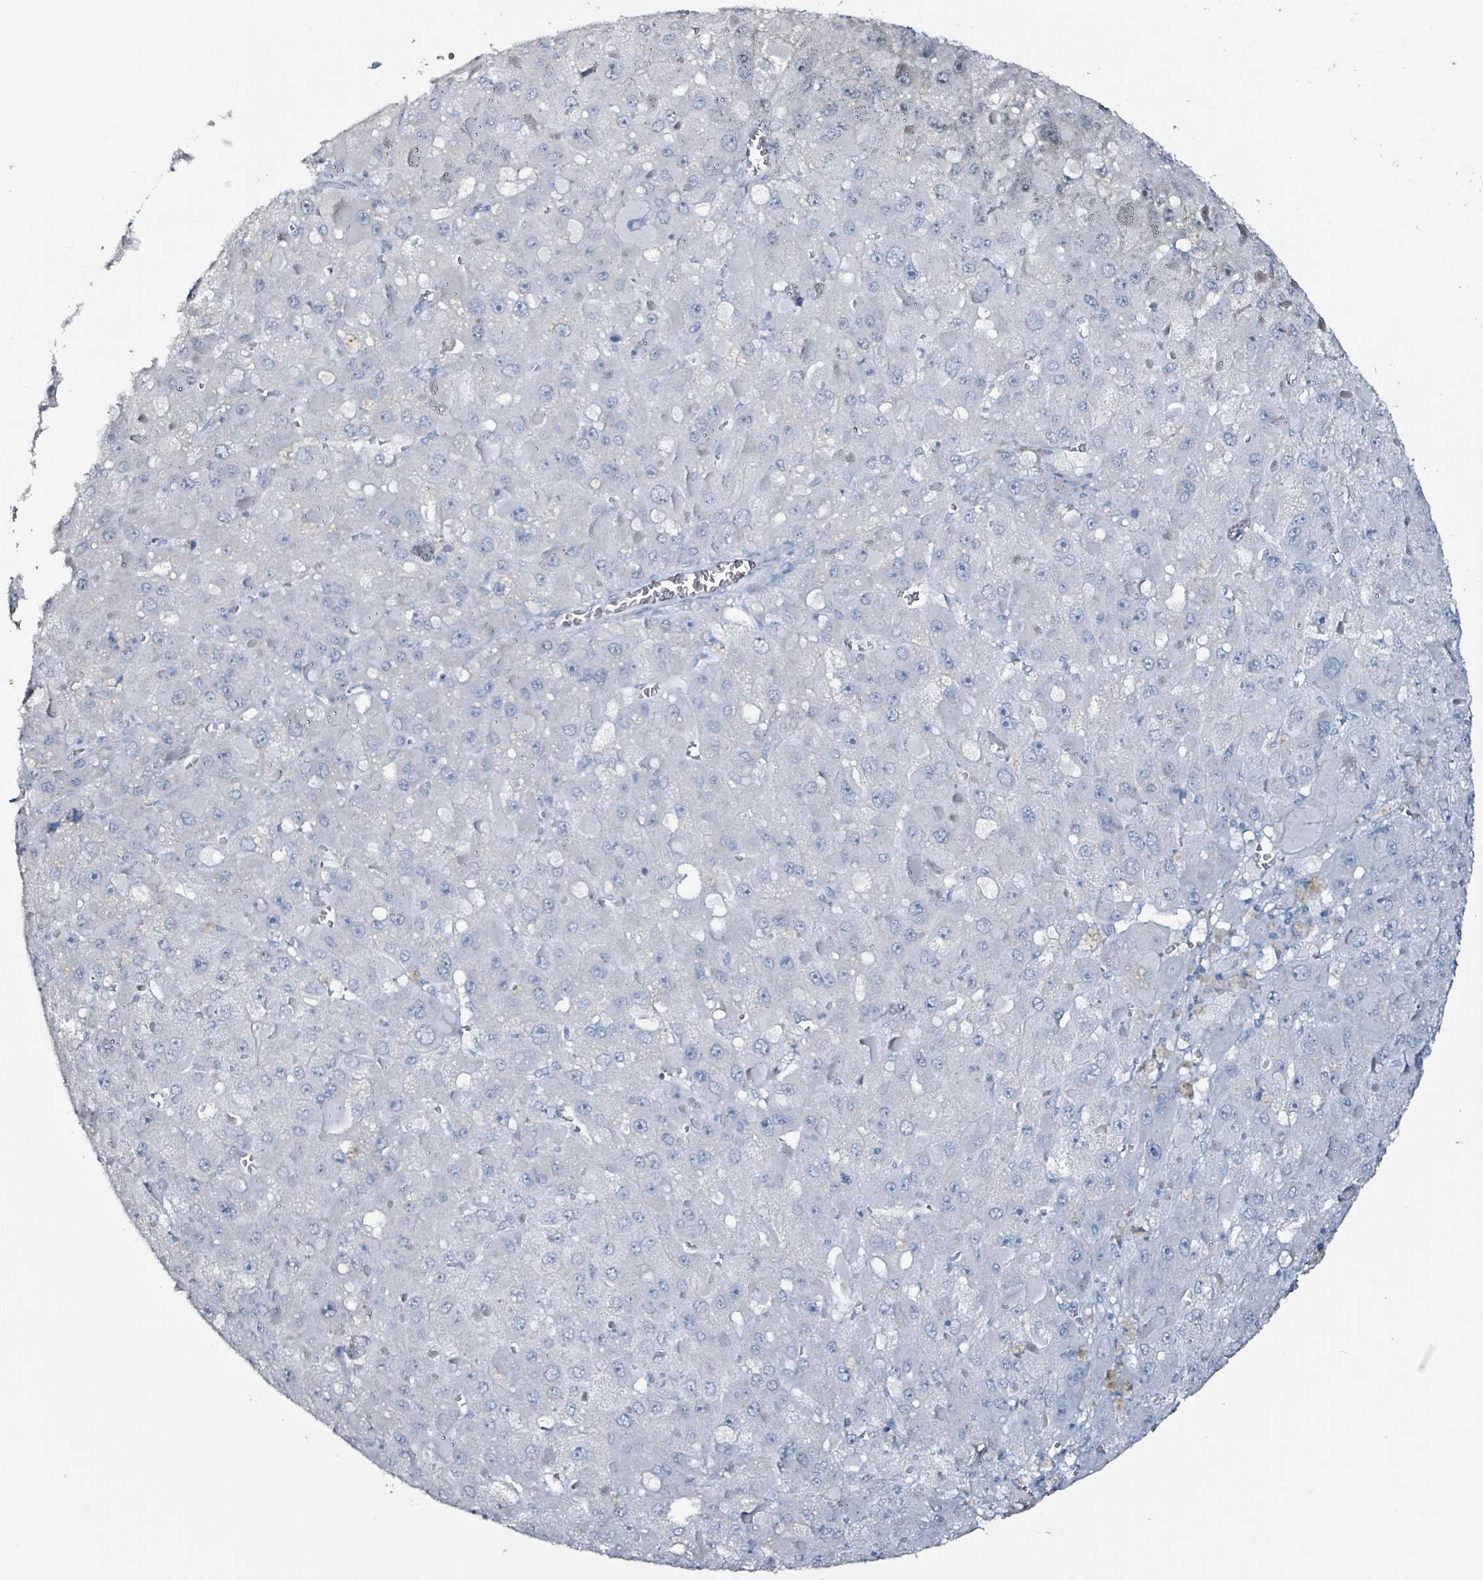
{"staining": {"intensity": "negative", "quantity": "none", "location": "none"}, "tissue": "liver cancer", "cell_type": "Tumor cells", "image_type": "cancer", "snomed": [{"axis": "morphology", "description": "Carcinoma, Hepatocellular, NOS"}, {"axis": "topography", "description": "Liver"}], "caption": "Protein analysis of liver cancer (hepatocellular carcinoma) displays no significant positivity in tumor cells.", "gene": "CA9", "patient": {"sex": "female", "age": 73}}